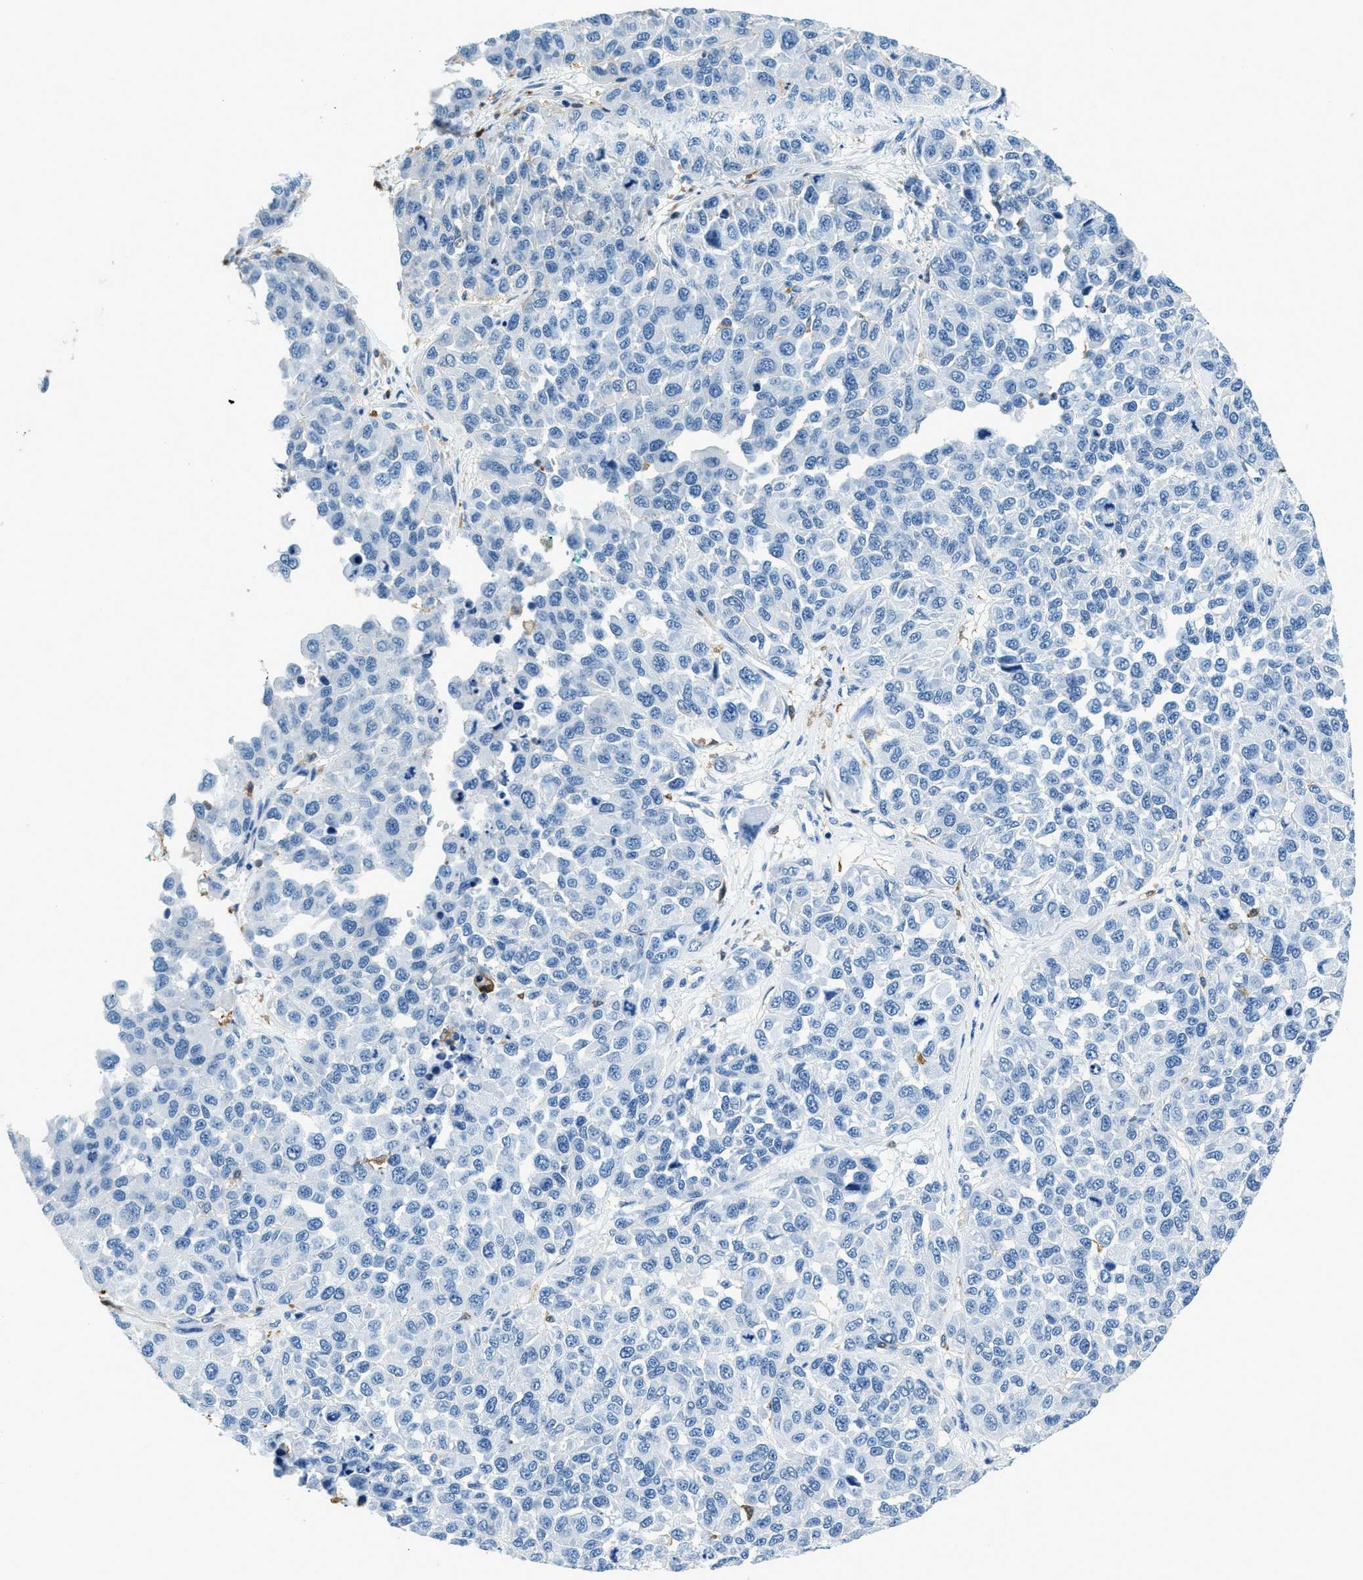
{"staining": {"intensity": "negative", "quantity": "none", "location": "none"}, "tissue": "melanoma", "cell_type": "Tumor cells", "image_type": "cancer", "snomed": [{"axis": "morphology", "description": "Malignant melanoma, NOS"}, {"axis": "topography", "description": "Skin"}], "caption": "Immunohistochemical staining of human melanoma displays no significant positivity in tumor cells.", "gene": "CAPG", "patient": {"sex": "male", "age": 62}}